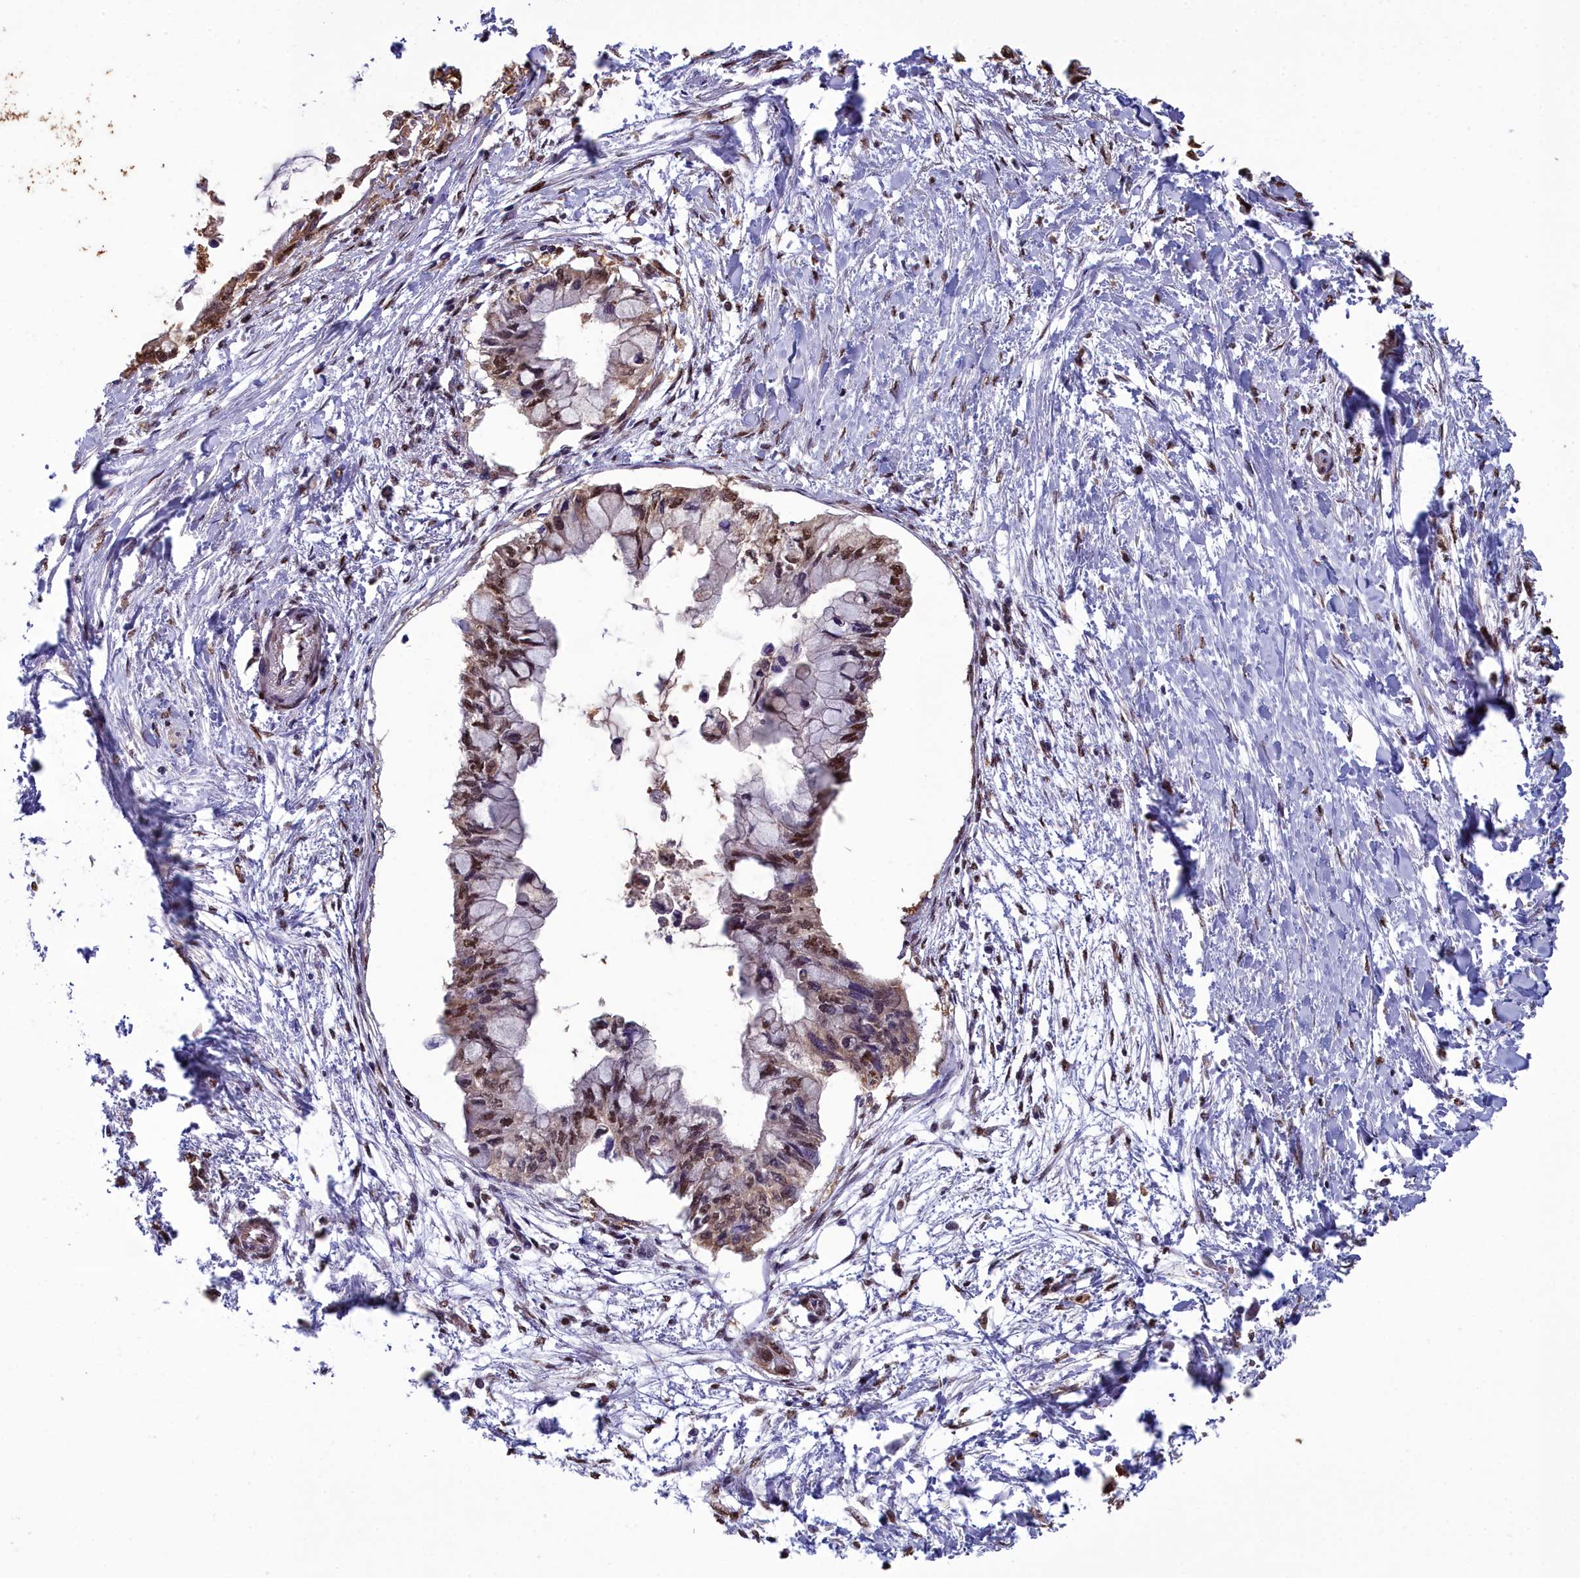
{"staining": {"intensity": "moderate", "quantity": ">75%", "location": "nuclear"}, "tissue": "pancreatic cancer", "cell_type": "Tumor cells", "image_type": "cancer", "snomed": [{"axis": "morphology", "description": "Adenocarcinoma, NOS"}, {"axis": "topography", "description": "Pancreas"}], "caption": "This histopathology image reveals immunohistochemistry staining of pancreatic cancer, with medium moderate nuclear positivity in about >75% of tumor cells.", "gene": "GAPDH", "patient": {"sex": "male", "age": 48}}